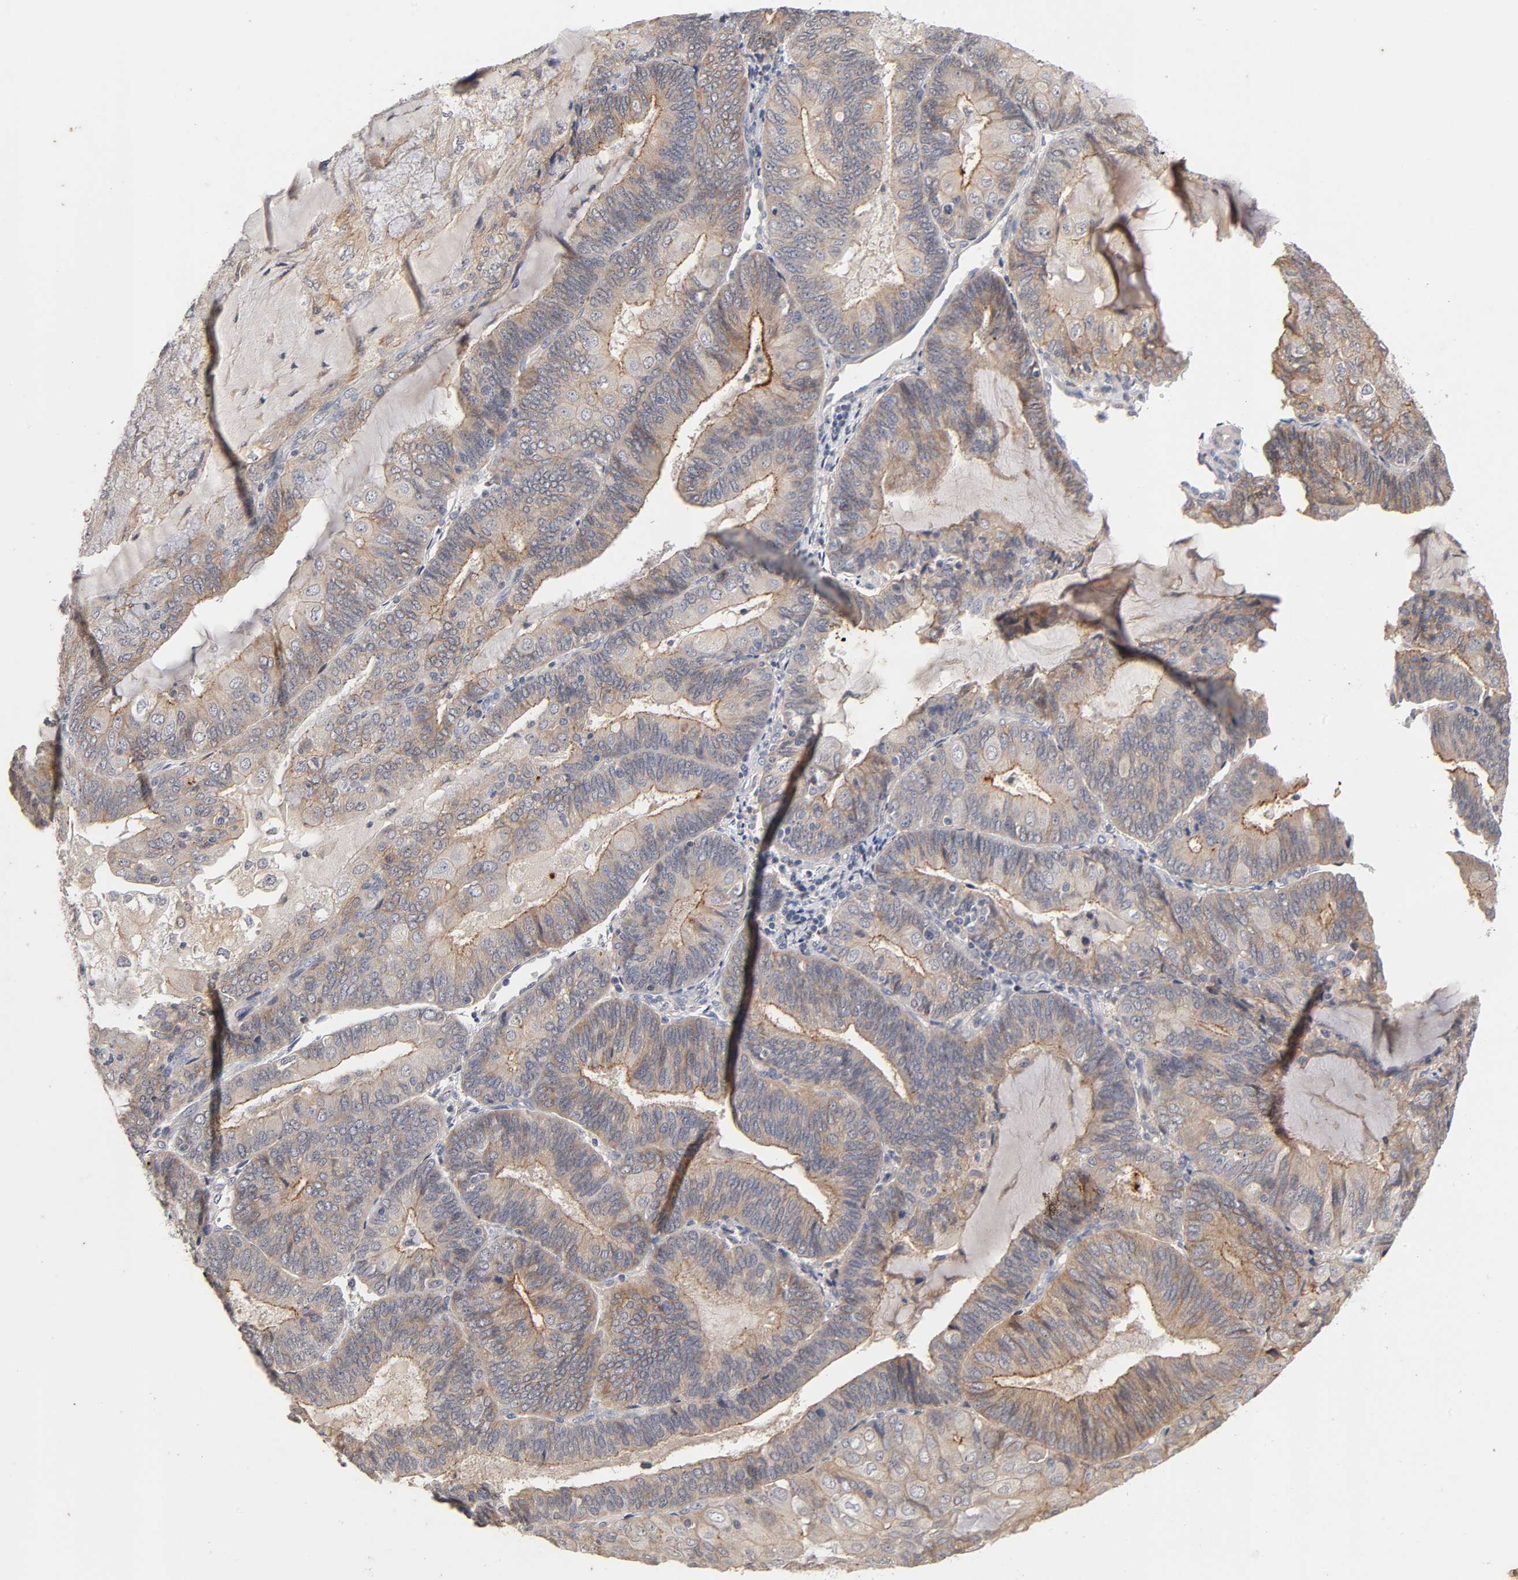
{"staining": {"intensity": "moderate", "quantity": "25%-75%", "location": "cytoplasmic/membranous"}, "tissue": "endometrial cancer", "cell_type": "Tumor cells", "image_type": "cancer", "snomed": [{"axis": "morphology", "description": "Adenocarcinoma, NOS"}, {"axis": "topography", "description": "Endometrium"}], "caption": "Immunohistochemical staining of endometrial cancer (adenocarcinoma) reveals medium levels of moderate cytoplasmic/membranous expression in about 25%-75% of tumor cells. (Stains: DAB (3,3'-diaminobenzidine) in brown, nuclei in blue, Microscopy: brightfield microscopy at high magnification).", "gene": "CXADR", "patient": {"sex": "female", "age": 81}}